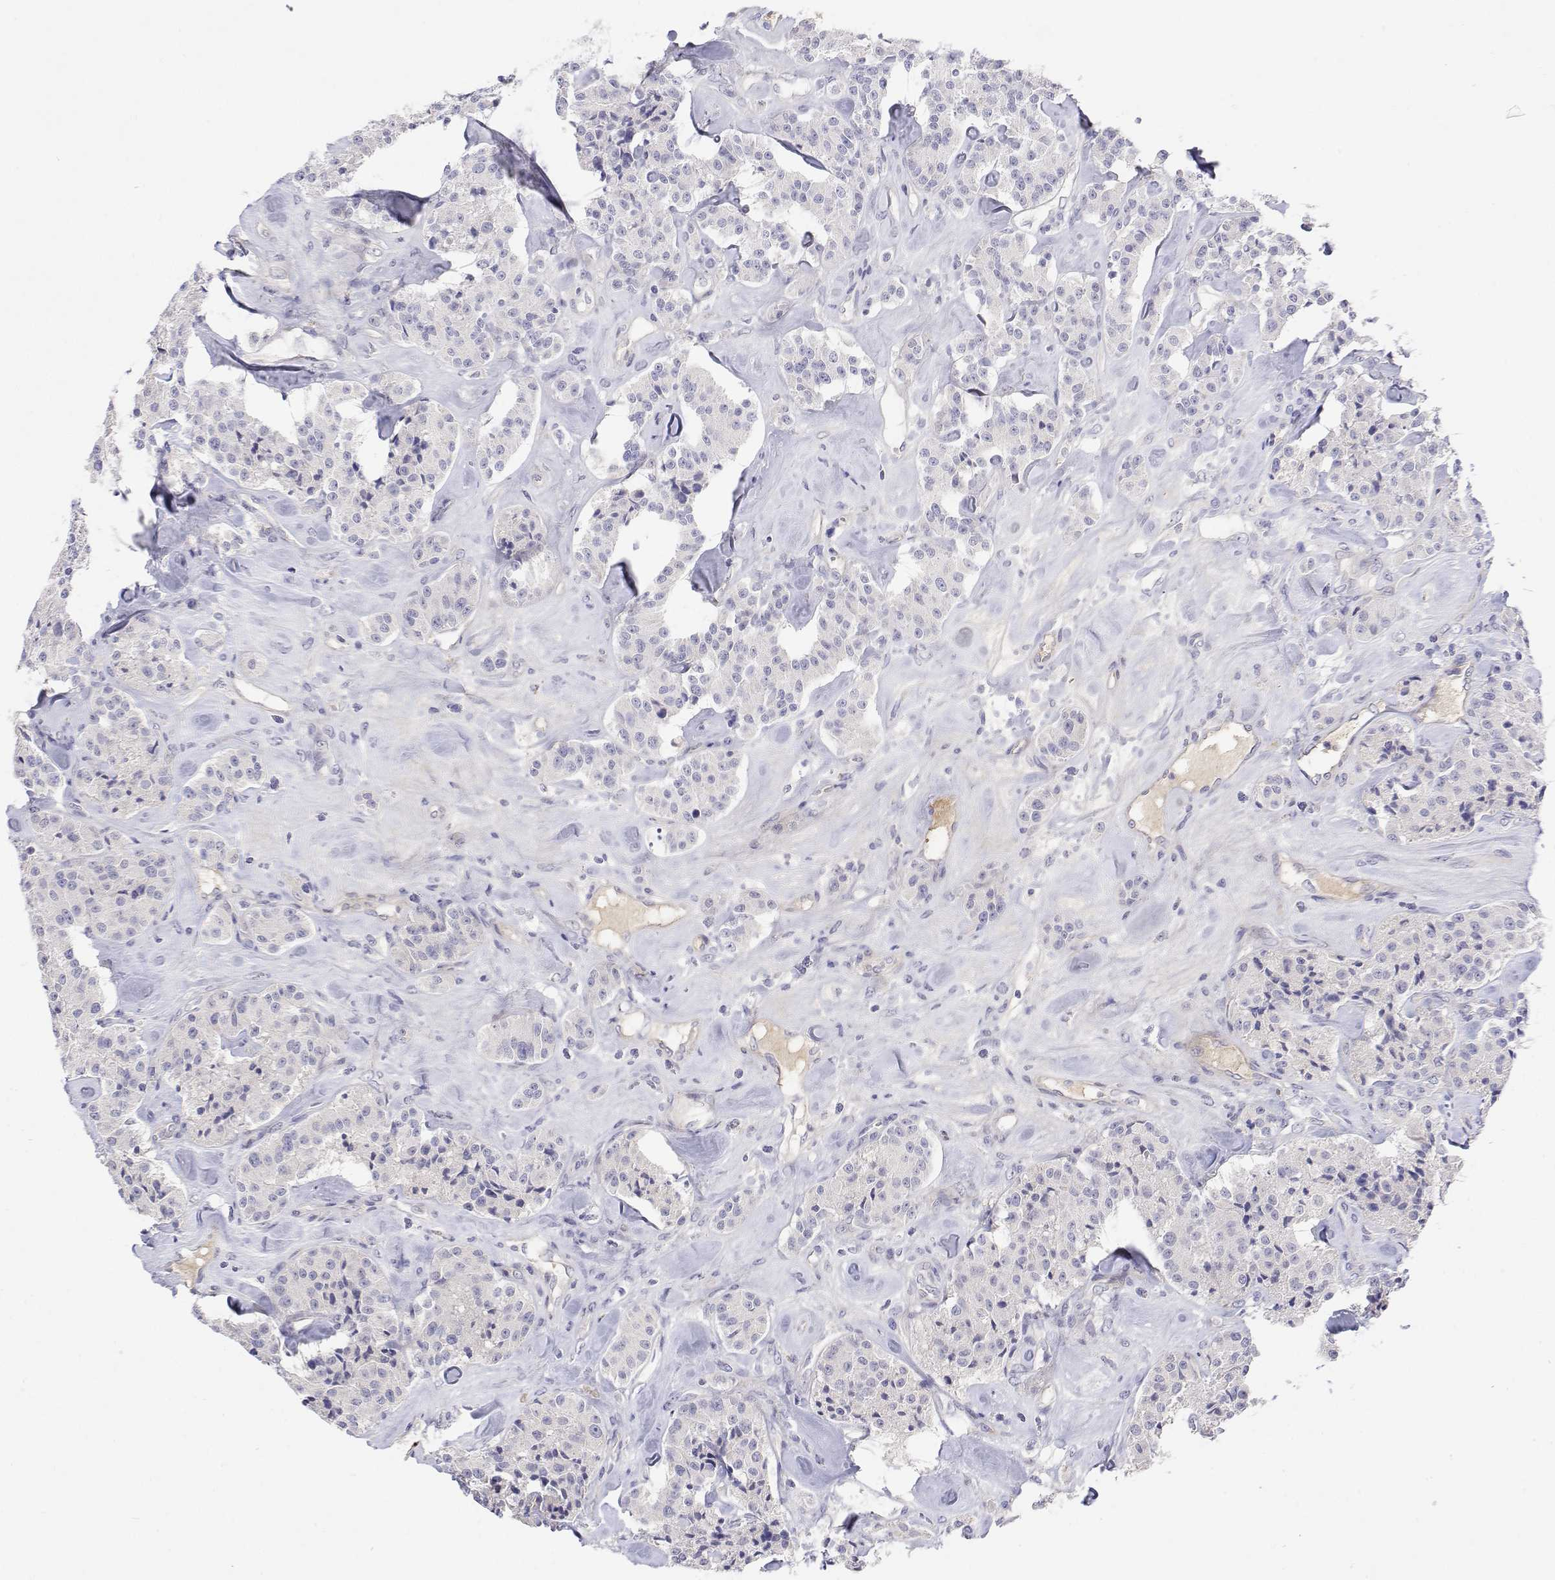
{"staining": {"intensity": "negative", "quantity": "none", "location": "none"}, "tissue": "carcinoid", "cell_type": "Tumor cells", "image_type": "cancer", "snomed": [{"axis": "morphology", "description": "Carcinoid, malignant, NOS"}, {"axis": "topography", "description": "Pancreas"}], "caption": "Immunohistochemistry (IHC) image of carcinoid stained for a protein (brown), which exhibits no staining in tumor cells. (DAB (3,3'-diaminobenzidine) immunohistochemistry, high magnification).", "gene": "GGACT", "patient": {"sex": "male", "age": 41}}